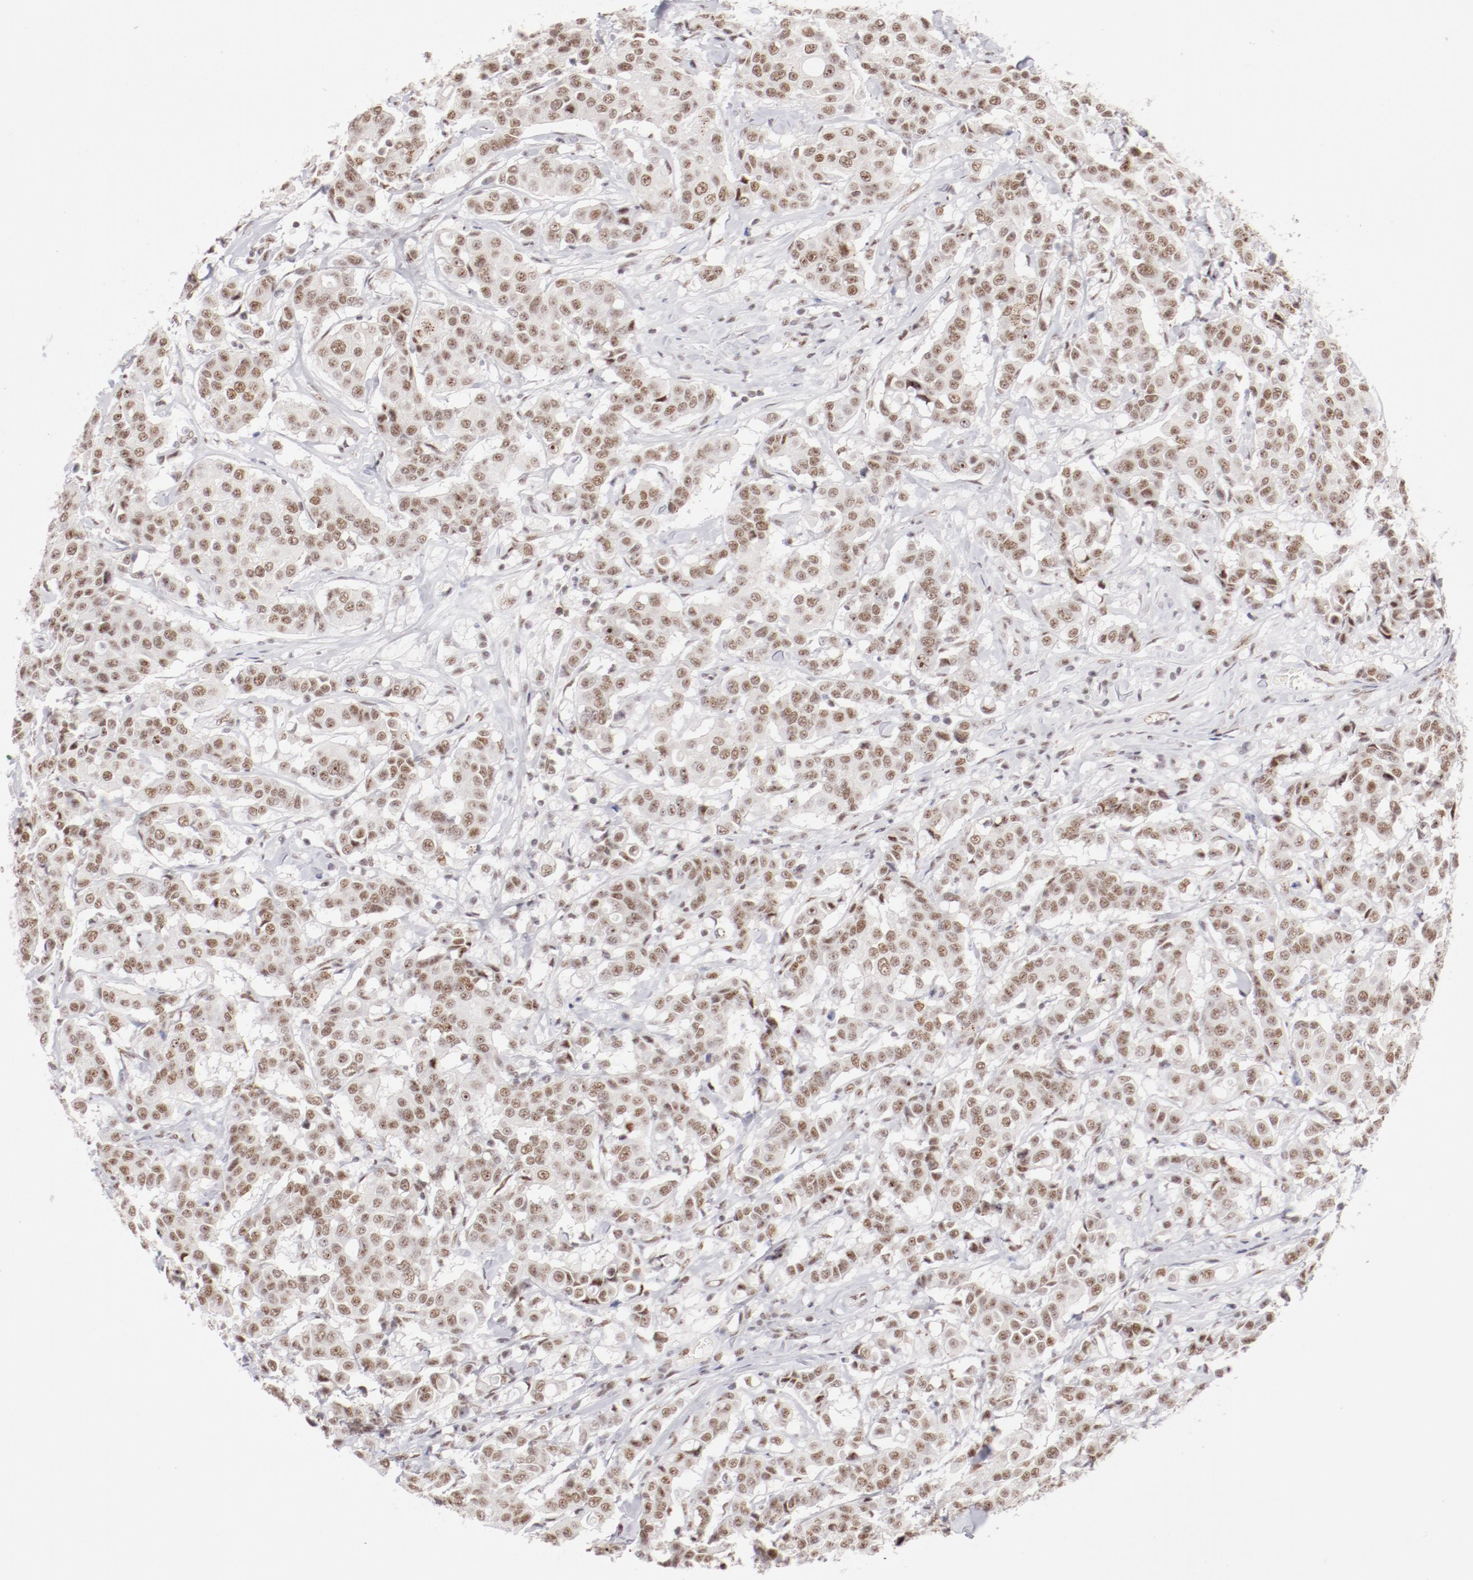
{"staining": {"intensity": "moderate", "quantity": ">75%", "location": "nuclear"}, "tissue": "breast cancer", "cell_type": "Tumor cells", "image_type": "cancer", "snomed": [{"axis": "morphology", "description": "Duct carcinoma"}, {"axis": "topography", "description": "Breast"}], "caption": "Immunohistochemical staining of infiltrating ductal carcinoma (breast) demonstrates medium levels of moderate nuclear staining in approximately >75% of tumor cells. Nuclei are stained in blue.", "gene": "TFAP4", "patient": {"sex": "female", "age": 27}}